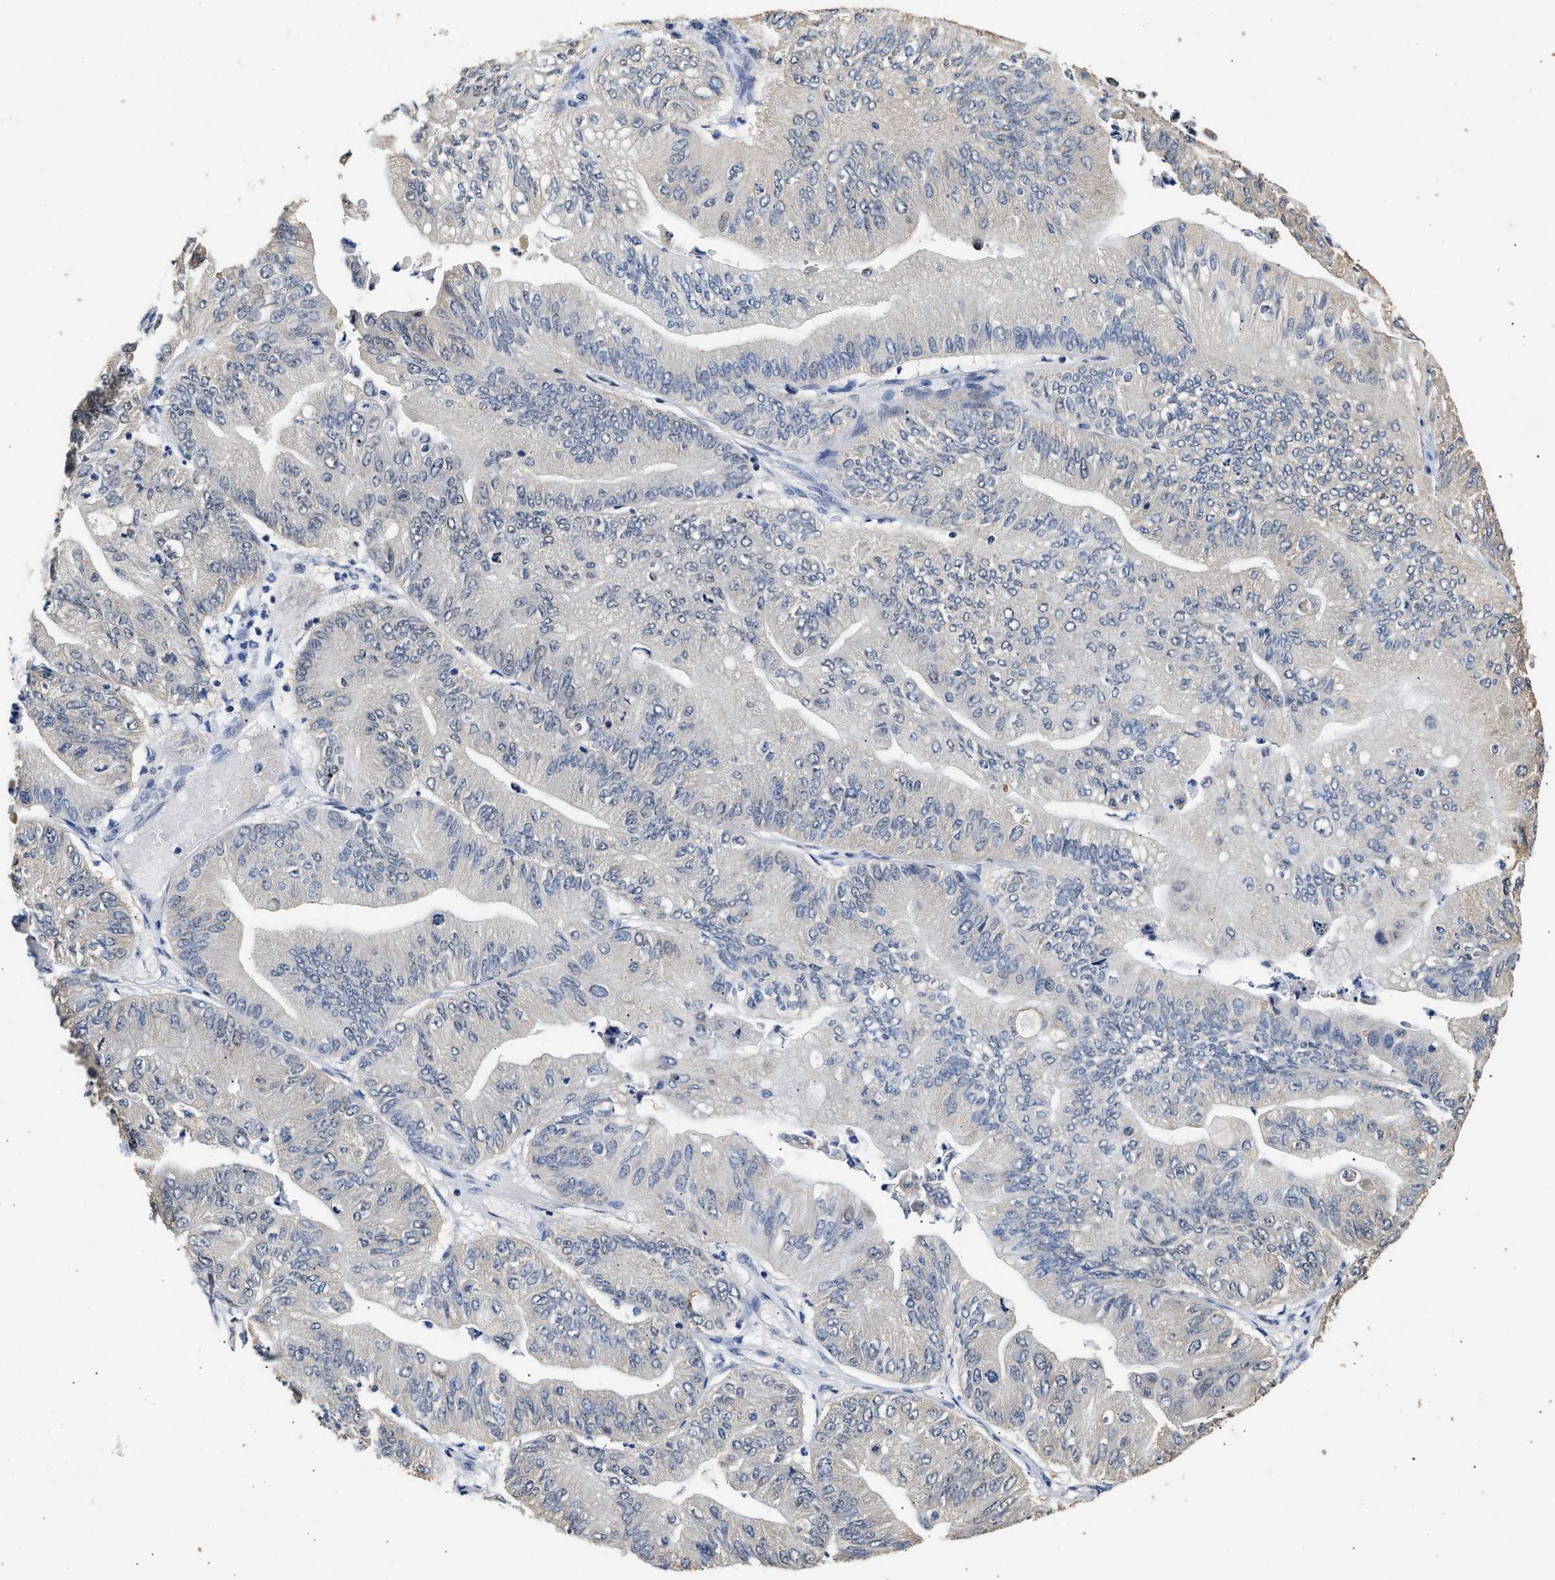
{"staining": {"intensity": "negative", "quantity": "none", "location": "none"}, "tissue": "ovarian cancer", "cell_type": "Tumor cells", "image_type": "cancer", "snomed": [{"axis": "morphology", "description": "Cystadenocarcinoma, mucinous, NOS"}, {"axis": "topography", "description": "Ovary"}], "caption": "Ovarian cancer (mucinous cystadenocarcinoma) was stained to show a protein in brown. There is no significant staining in tumor cells.", "gene": "THOC1", "patient": {"sex": "female", "age": 61}}